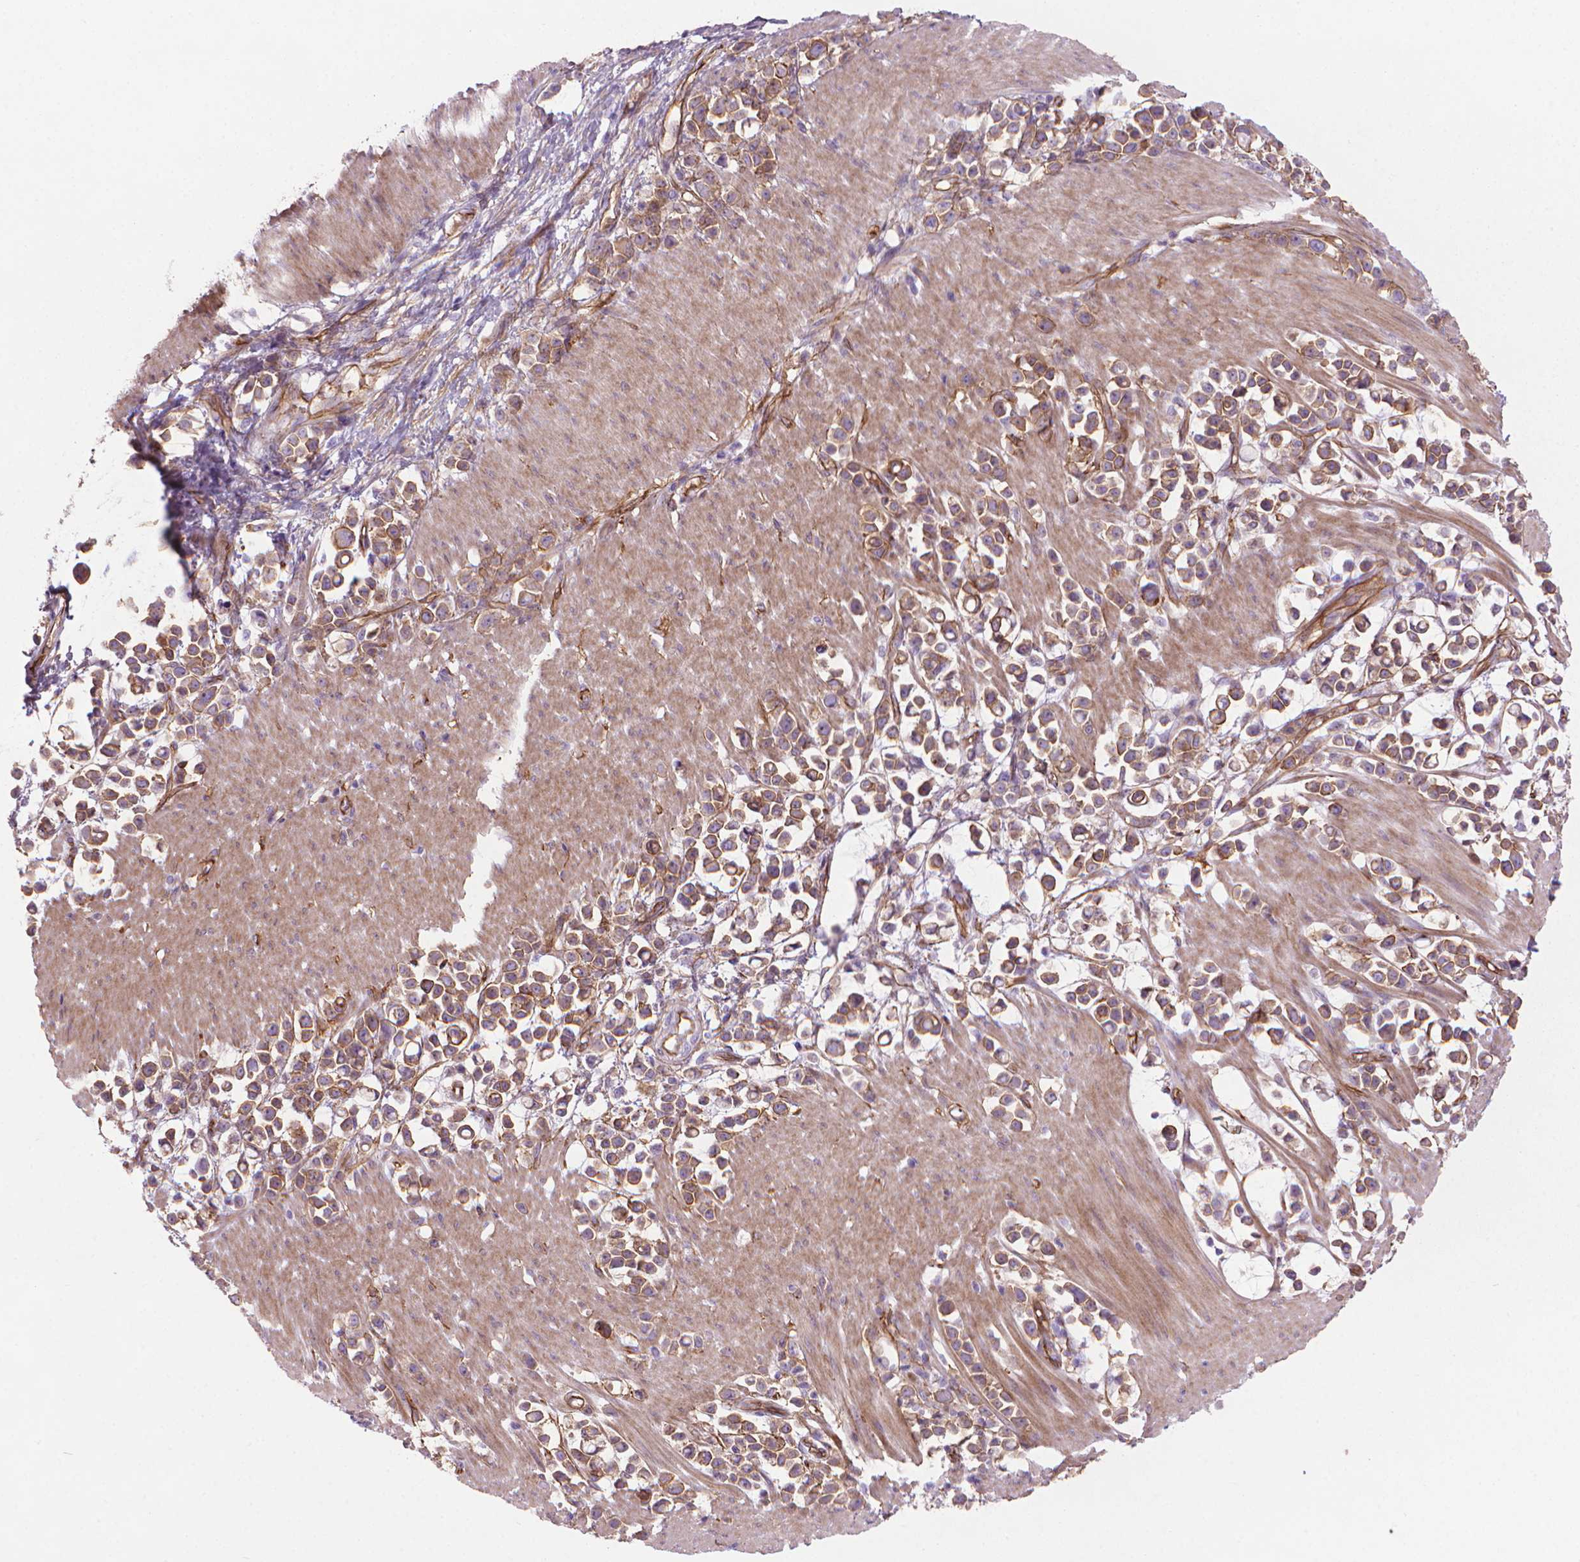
{"staining": {"intensity": "moderate", "quantity": ">75%", "location": "cytoplasmic/membranous"}, "tissue": "stomach cancer", "cell_type": "Tumor cells", "image_type": "cancer", "snomed": [{"axis": "morphology", "description": "Adenocarcinoma, NOS"}, {"axis": "topography", "description": "Stomach"}], "caption": "A micrograph of human stomach adenocarcinoma stained for a protein shows moderate cytoplasmic/membranous brown staining in tumor cells.", "gene": "TENT5A", "patient": {"sex": "male", "age": 82}}